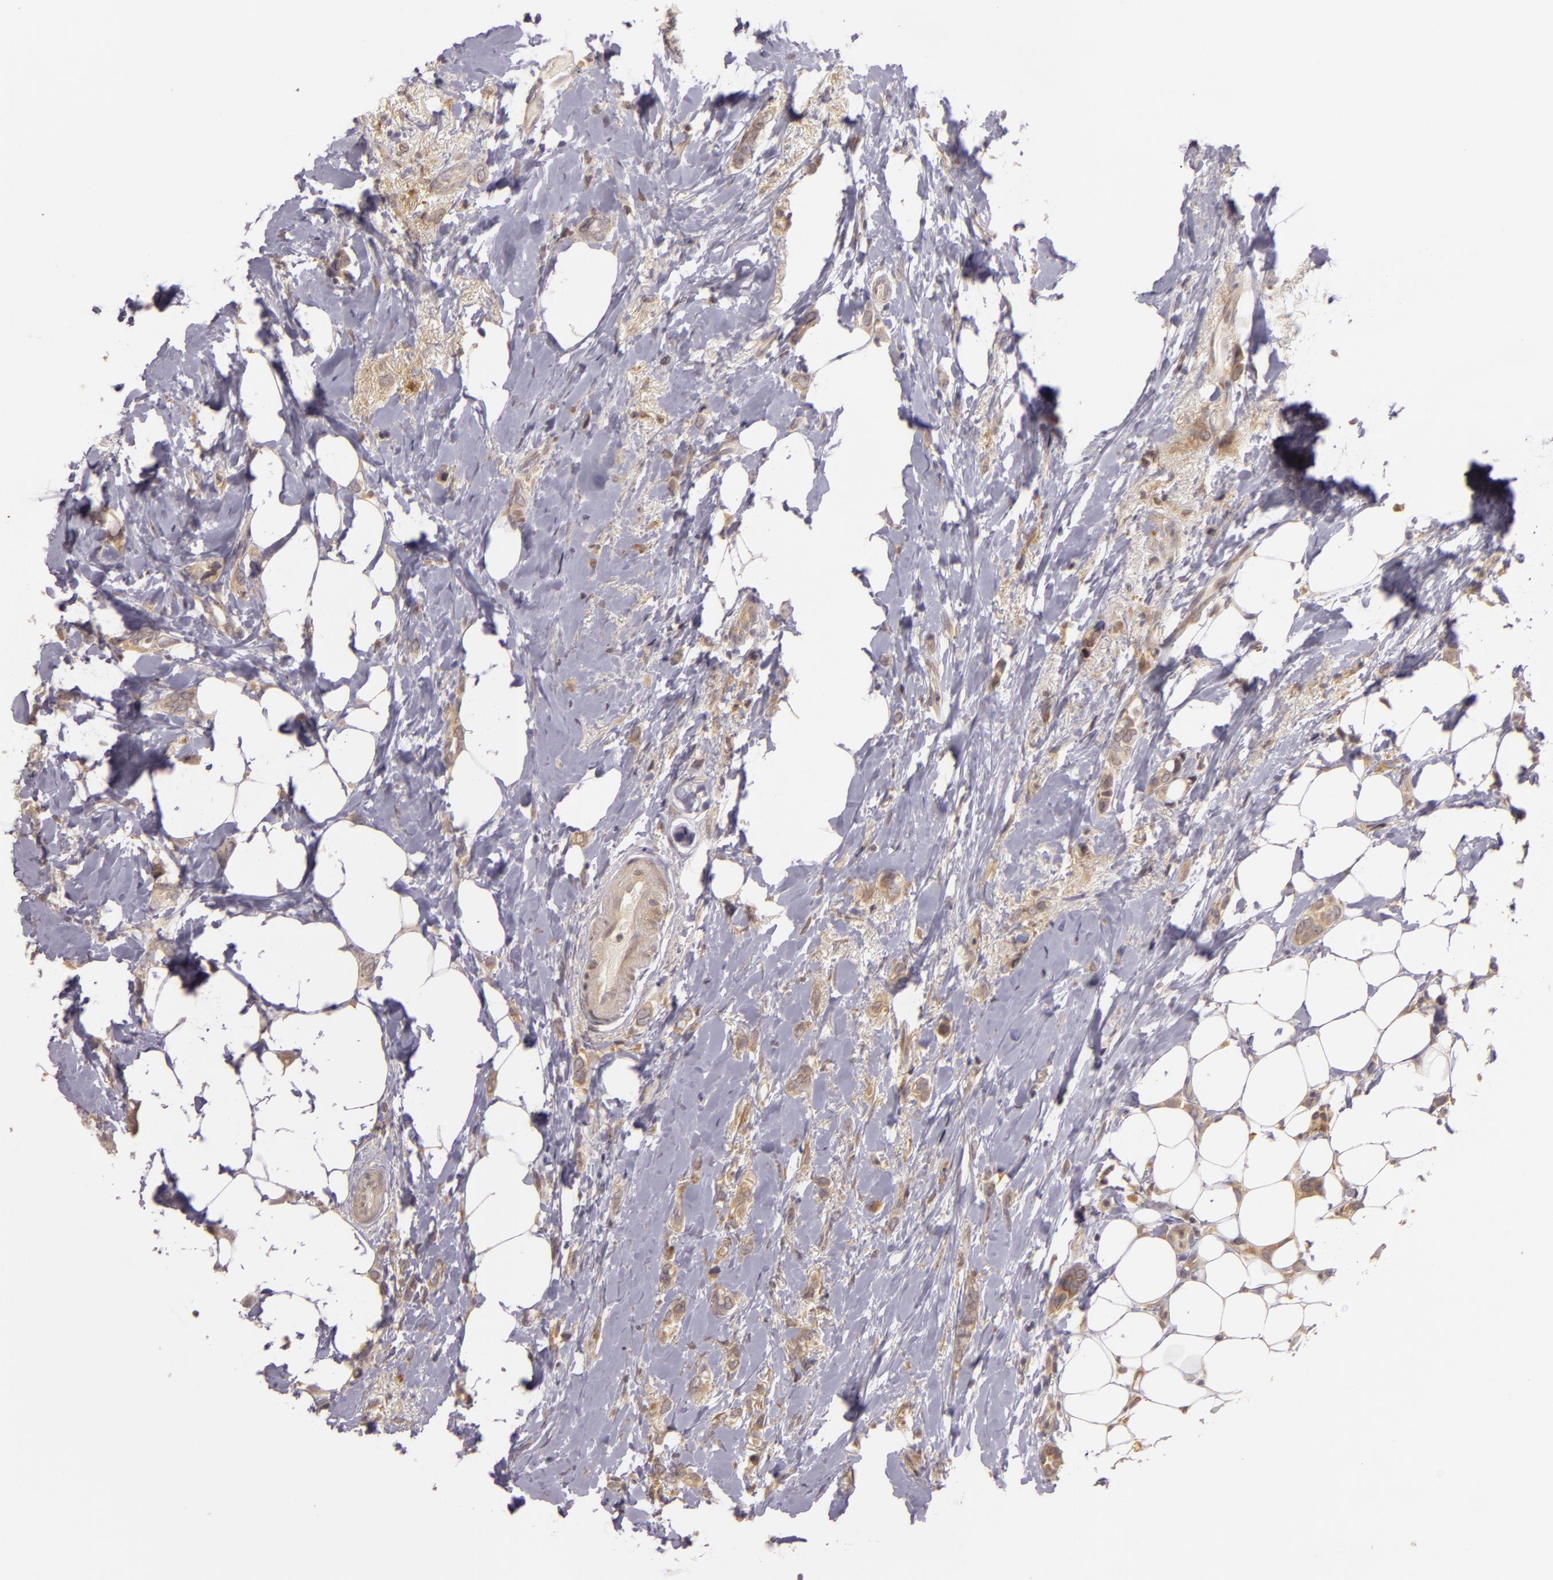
{"staining": {"intensity": "moderate", "quantity": ">75%", "location": "cytoplasmic/membranous"}, "tissue": "breast cancer", "cell_type": "Tumor cells", "image_type": "cancer", "snomed": [{"axis": "morphology", "description": "Duct carcinoma"}, {"axis": "topography", "description": "Breast"}], "caption": "Breast cancer (intraductal carcinoma) stained with immunohistochemistry (IHC) reveals moderate cytoplasmic/membranous staining in approximately >75% of tumor cells.", "gene": "PPP1R3F", "patient": {"sex": "female", "age": 72}}